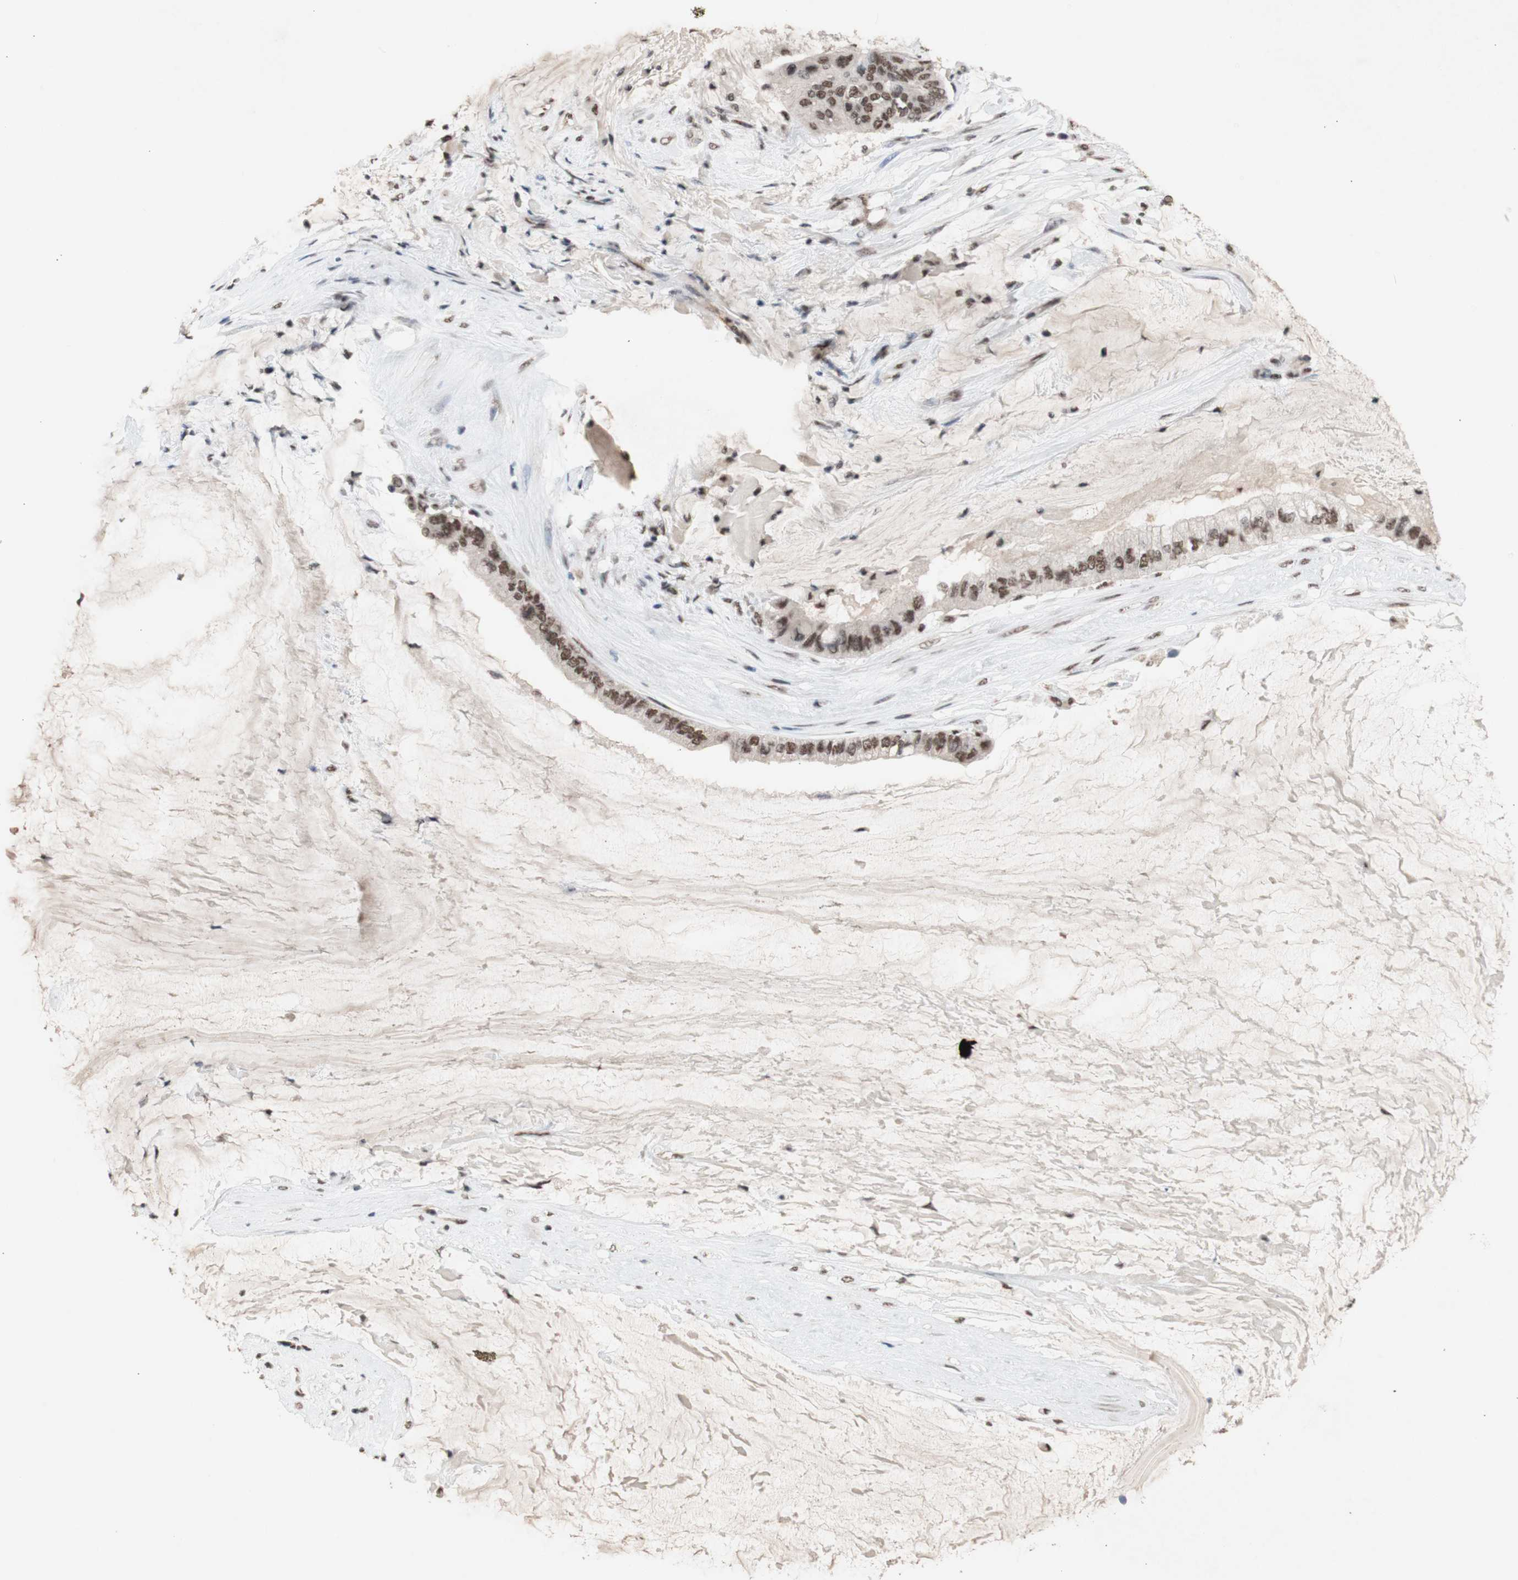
{"staining": {"intensity": "moderate", "quantity": ">75%", "location": "nuclear"}, "tissue": "ovarian cancer", "cell_type": "Tumor cells", "image_type": "cancer", "snomed": [{"axis": "morphology", "description": "Cystadenocarcinoma, mucinous, NOS"}, {"axis": "topography", "description": "Ovary"}], "caption": "The image exhibits staining of mucinous cystadenocarcinoma (ovarian), revealing moderate nuclear protein expression (brown color) within tumor cells.", "gene": "SFPQ", "patient": {"sex": "female", "age": 80}}